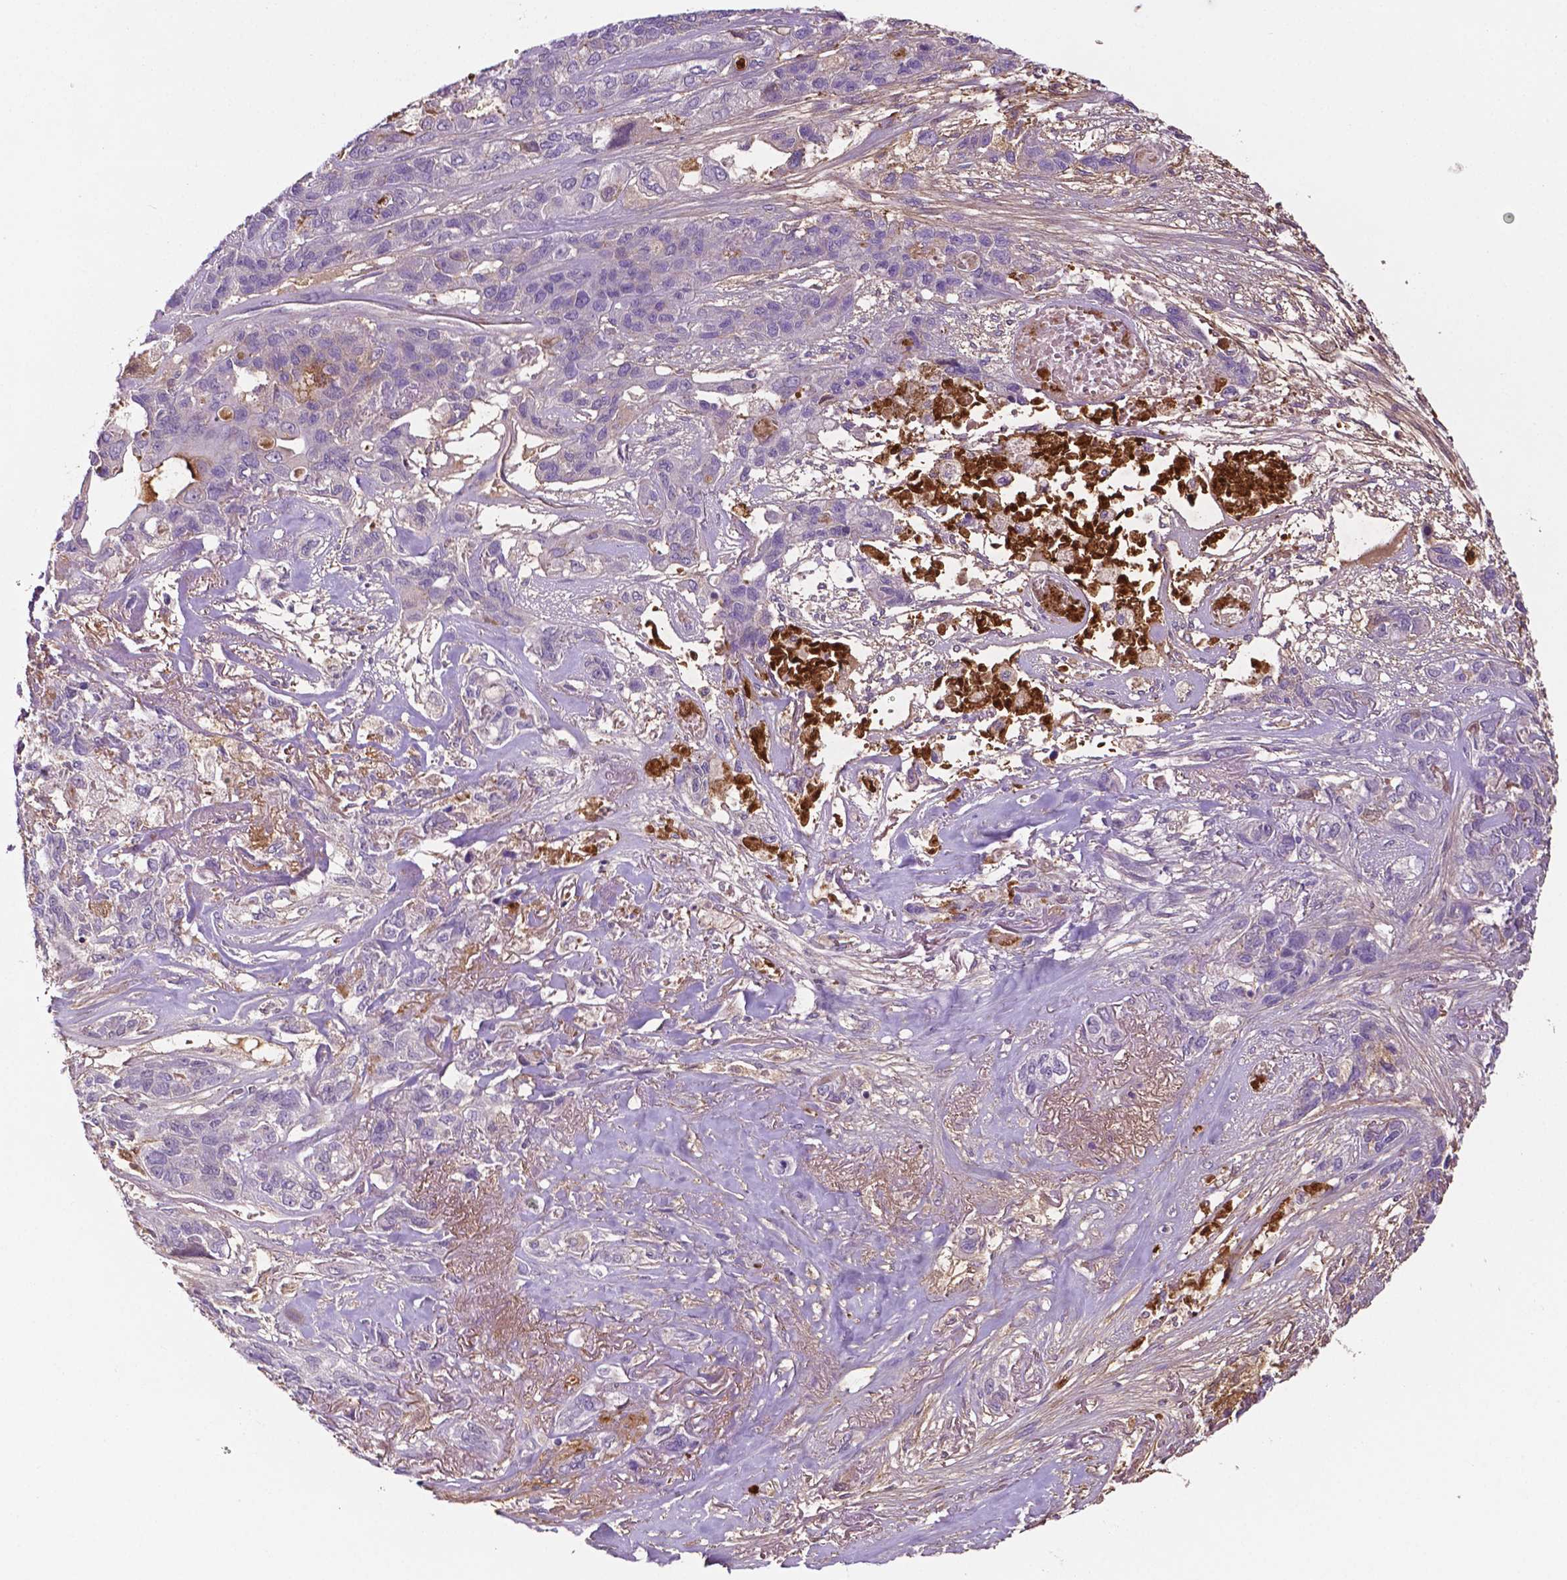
{"staining": {"intensity": "negative", "quantity": "none", "location": "none"}, "tissue": "lung cancer", "cell_type": "Tumor cells", "image_type": "cancer", "snomed": [{"axis": "morphology", "description": "Squamous cell carcinoma, NOS"}, {"axis": "topography", "description": "Lung"}], "caption": "A histopathology image of squamous cell carcinoma (lung) stained for a protein exhibits no brown staining in tumor cells. (Brightfield microscopy of DAB (3,3'-diaminobenzidine) immunohistochemistry (IHC) at high magnification).", "gene": "FBLN1", "patient": {"sex": "female", "age": 70}}